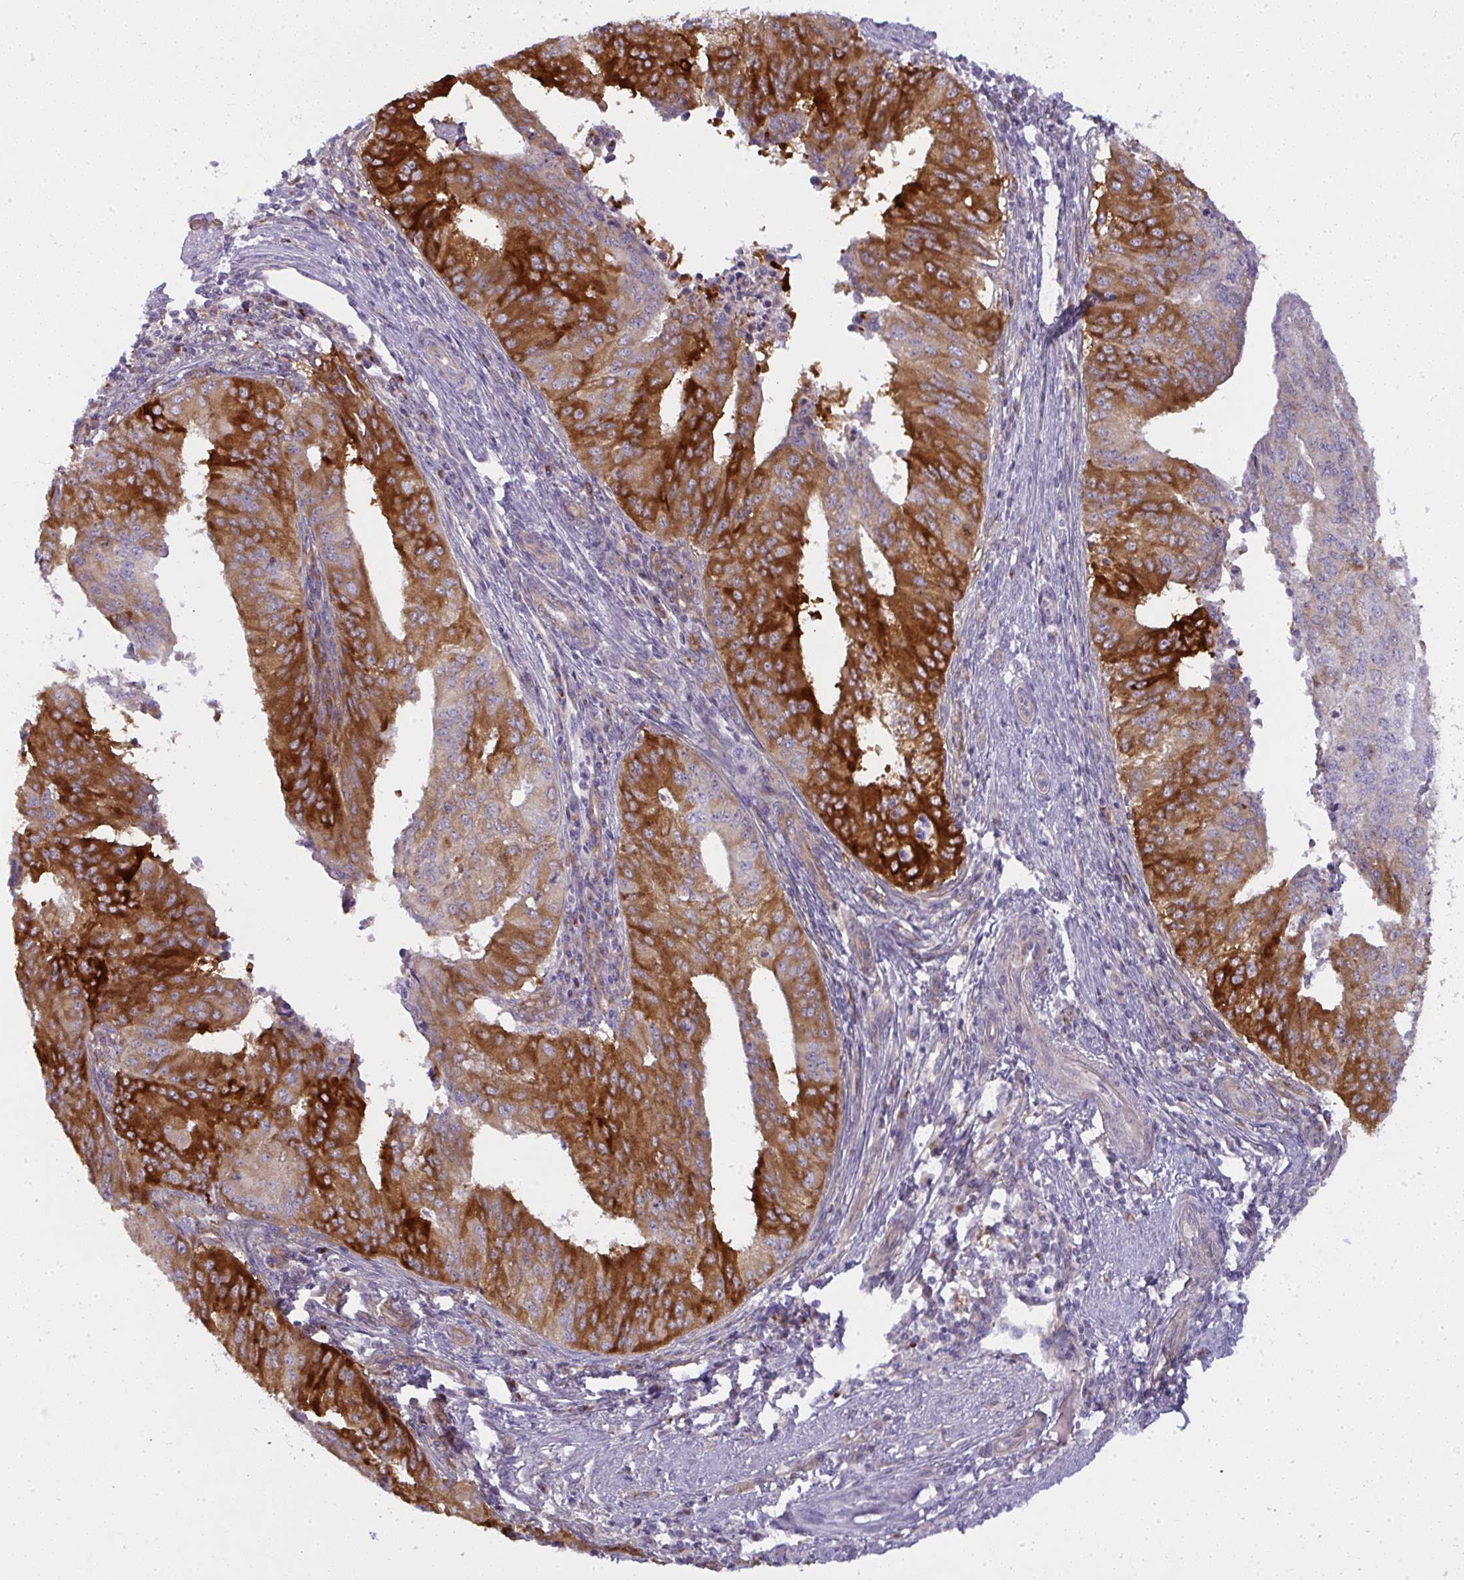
{"staining": {"intensity": "strong", "quantity": "25%-75%", "location": "cytoplasmic/membranous"}, "tissue": "endometrial cancer", "cell_type": "Tumor cells", "image_type": "cancer", "snomed": [{"axis": "morphology", "description": "Adenocarcinoma, NOS"}, {"axis": "topography", "description": "Endometrium"}], "caption": "Endometrial adenocarcinoma was stained to show a protein in brown. There is high levels of strong cytoplasmic/membranous expression in approximately 25%-75% of tumor cells.", "gene": "IFIT3", "patient": {"sex": "female", "age": 50}}